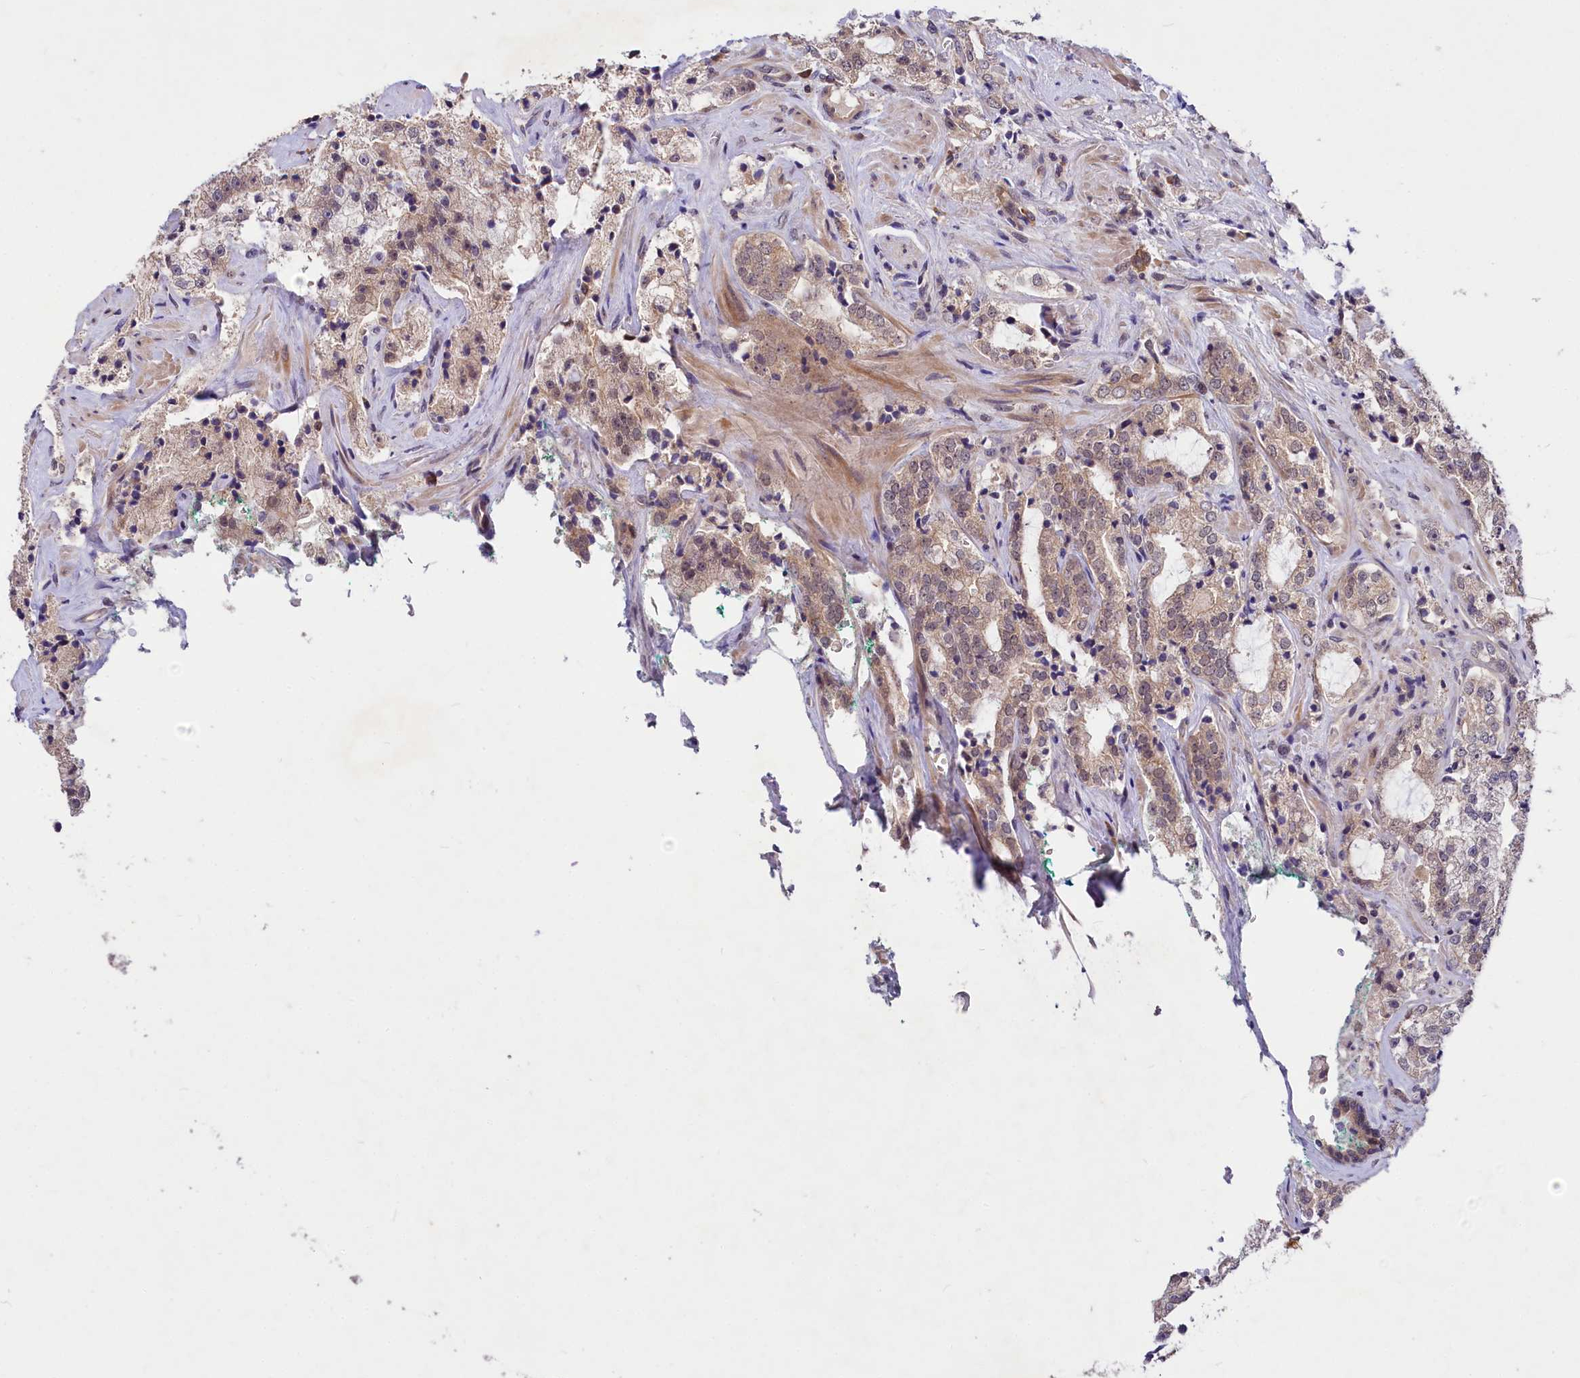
{"staining": {"intensity": "weak", "quantity": ">75%", "location": "cytoplasmic/membranous,nuclear"}, "tissue": "prostate cancer", "cell_type": "Tumor cells", "image_type": "cancer", "snomed": [{"axis": "morphology", "description": "Adenocarcinoma, High grade"}, {"axis": "topography", "description": "Prostate"}], "caption": "This is a histology image of IHC staining of prostate high-grade adenocarcinoma, which shows weak expression in the cytoplasmic/membranous and nuclear of tumor cells.", "gene": "UBE3A", "patient": {"sex": "male", "age": 64}}